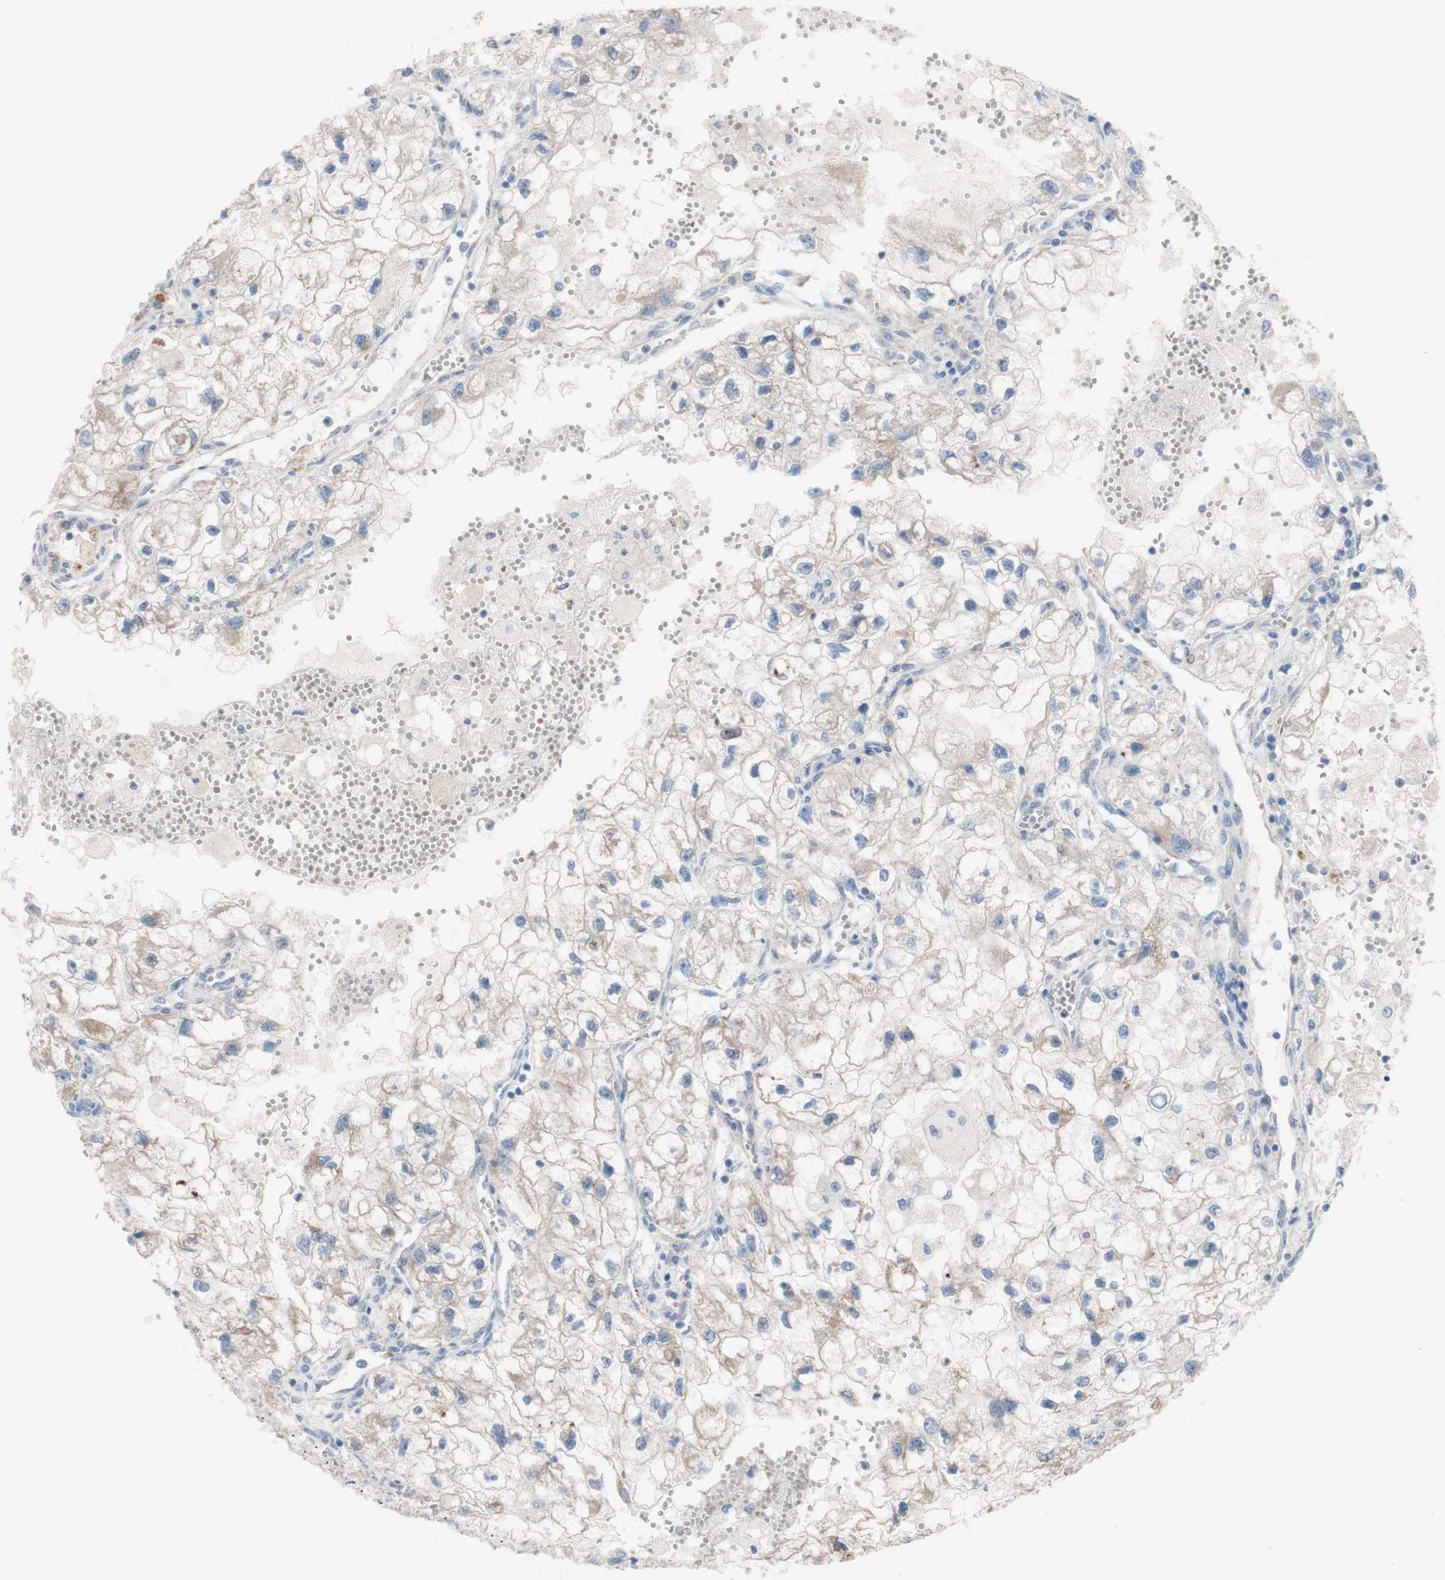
{"staining": {"intensity": "weak", "quantity": "<25%", "location": "cytoplasmic/membranous"}, "tissue": "renal cancer", "cell_type": "Tumor cells", "image_type": "cancer", "snomed": [{"axis": "morphology", "description": "Adenocarcinoma, NOS"}, {"axis": "topography", "description": "Kidney"}], "caption": "High magnification brightfield microscopy of adenocarcinoma (renal) stained with DAB (brown) and counterstained with hematoxylin (blue): tumor cells show no significant expression.", "gene": "AGPAT5", "patient": {"sex": "female", "age": 70}}